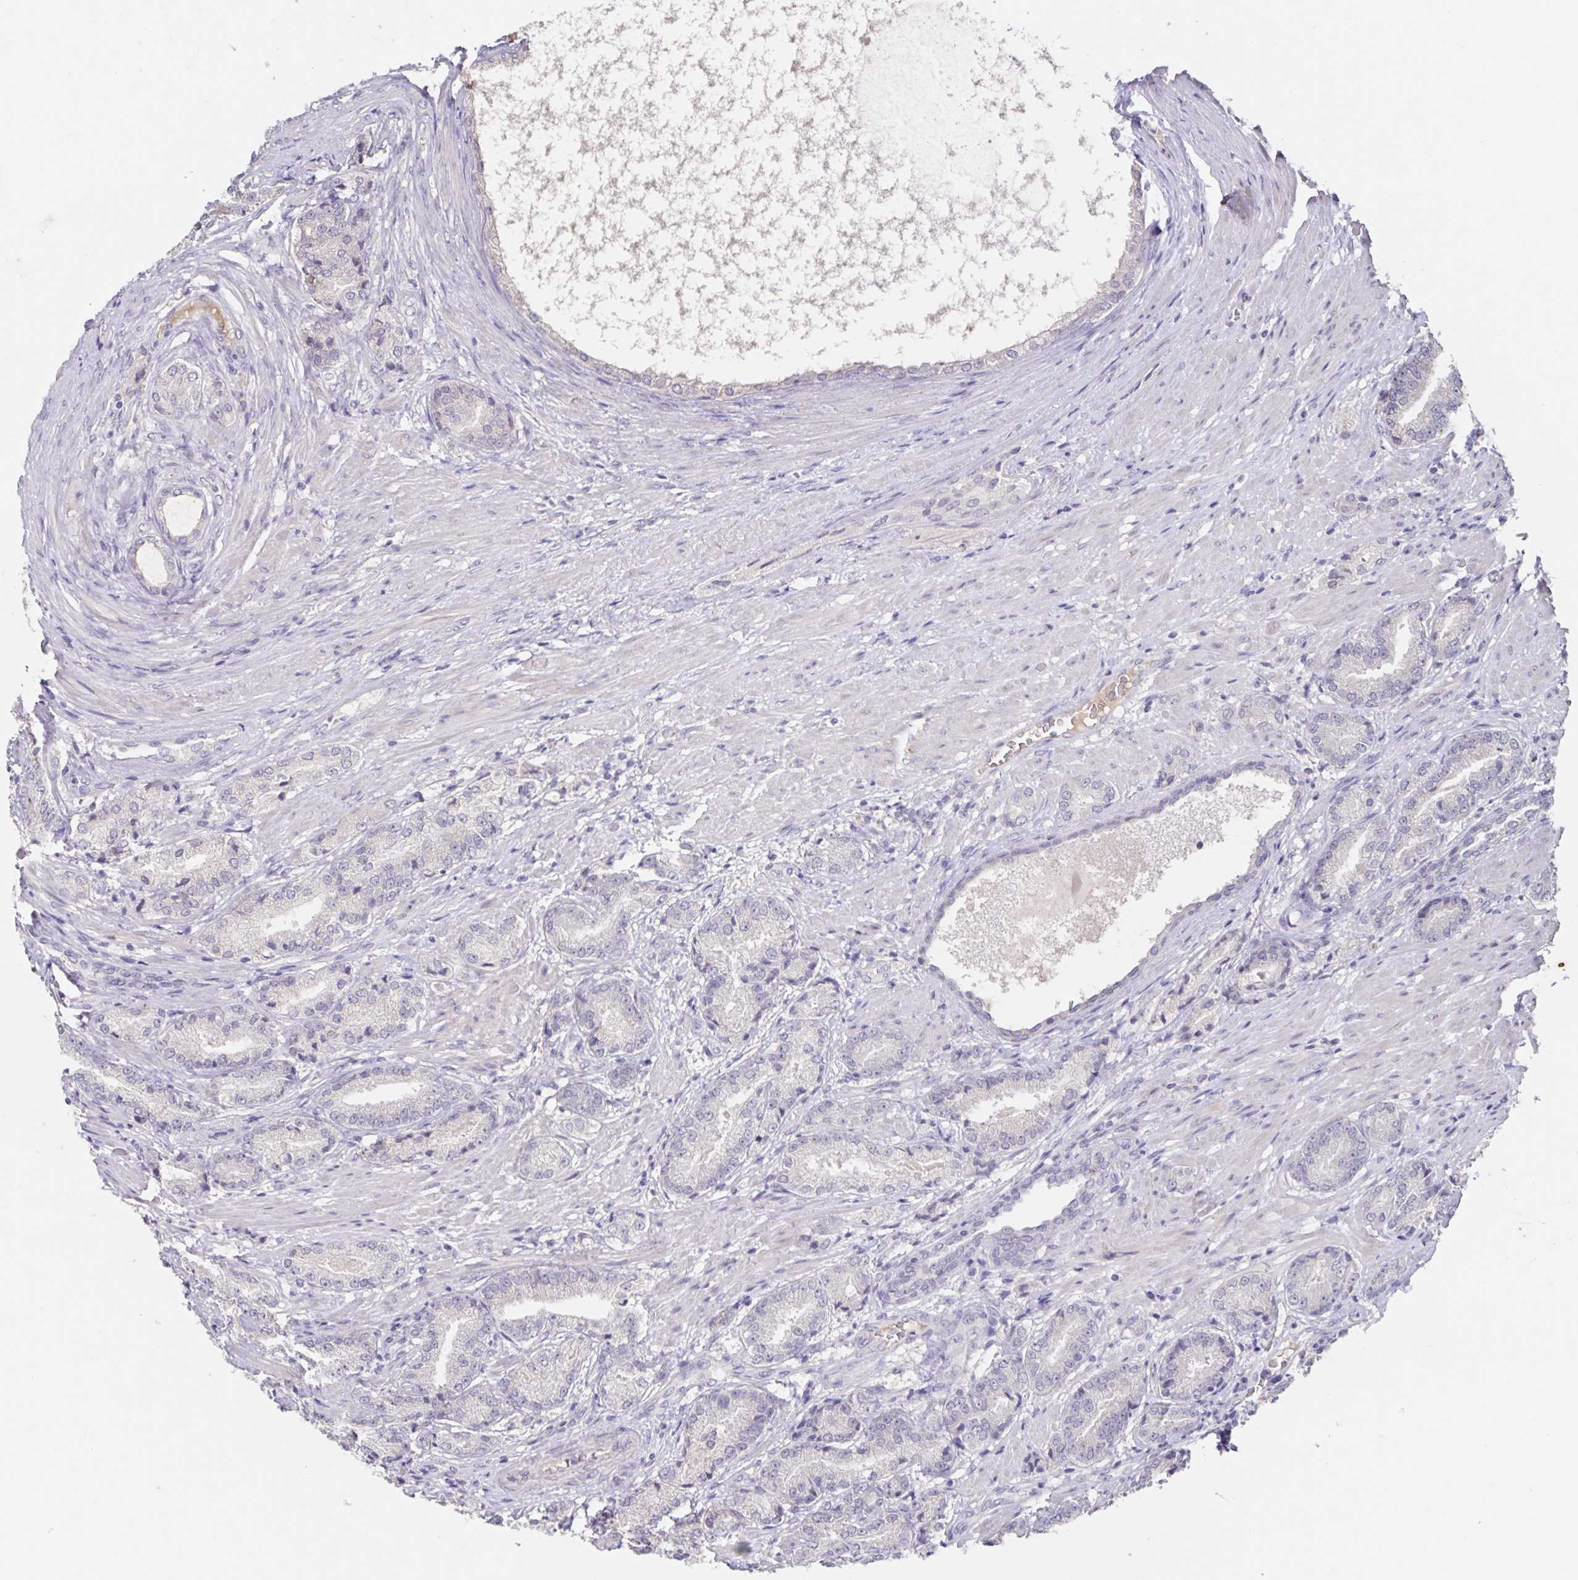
{"staining": {"intensity": "negative", "quantity": "none", "location": "none"}, "tissue": "prostate cancer", "cell_type": "Tumor cells", "image_type": "cancer", "snomed": [{"axis": "morphology", "description": "Adenocarcinoma, High grade"}, {"axis": "topography", "description": "Prostate and seminal vesicle, NOS"}], "caption": "This is an immunohistochemistry (IHC) image of human high-grade adenocarcinoma (prostate). There is no expression in tumor cells.", "gene": "INSL5", "patient": {"sex": "male", "age": 61}}